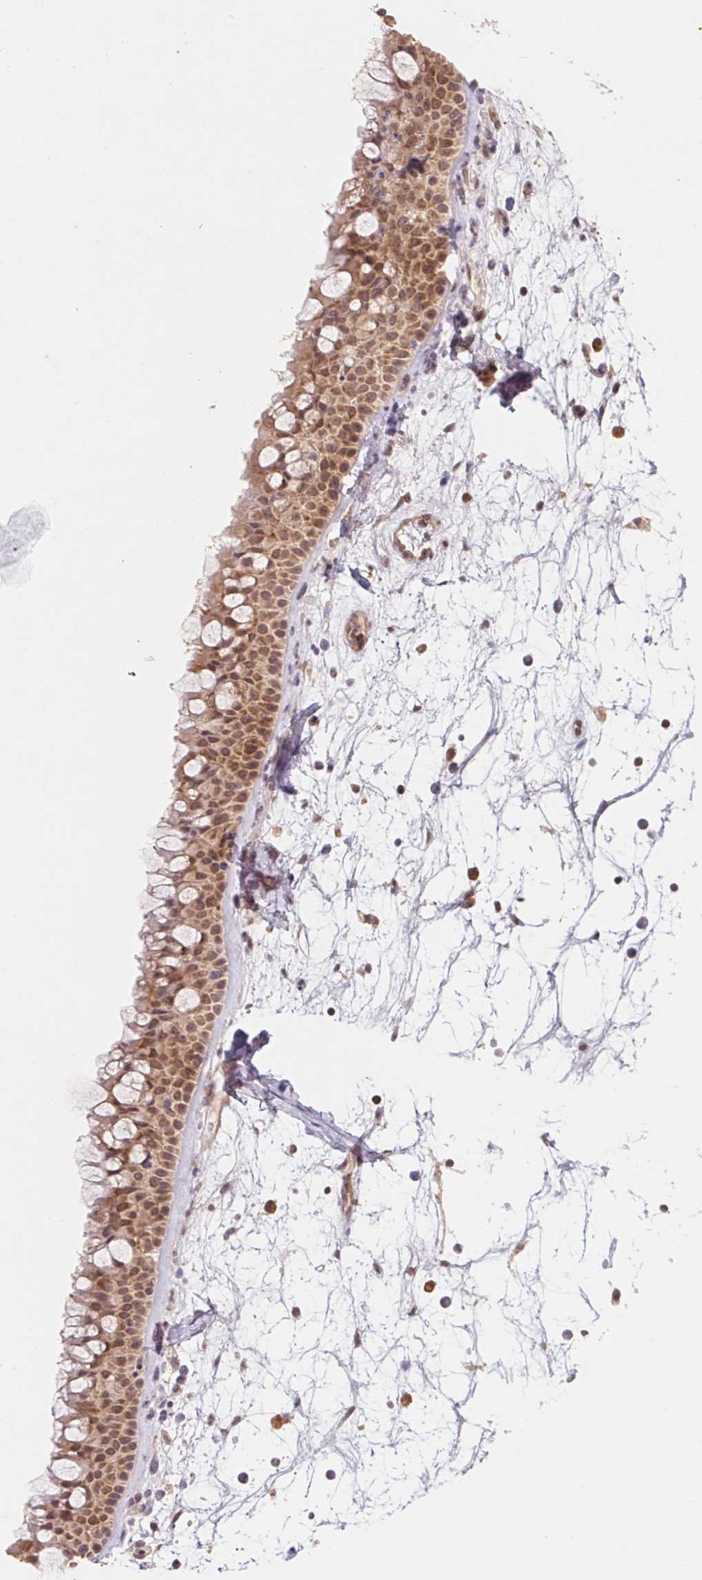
{"staining": {"intensity": "moderate", "quantity": ">75%", "location": "cytoplasmic/membranous,nuclear"}, "tissue": "nasopharynx", "cell_type": "Respiratory epithelial cells", "image_type": "normal", "snomed": [{"axis": "morphology", "description": "Normal tissue, NOS"}, {"axis": "topography", "description": "Nasopharynx"}], "caption": "This is a histology image of immunohistochemistry (IHC) staining of normal nasopharynx, which shows moderate staining in the cytoplasmic/membranous,nuclear of respiratory epithelial cells.", "gene": "RPL27A", "patient": {"sex": "male", "age": 68}}